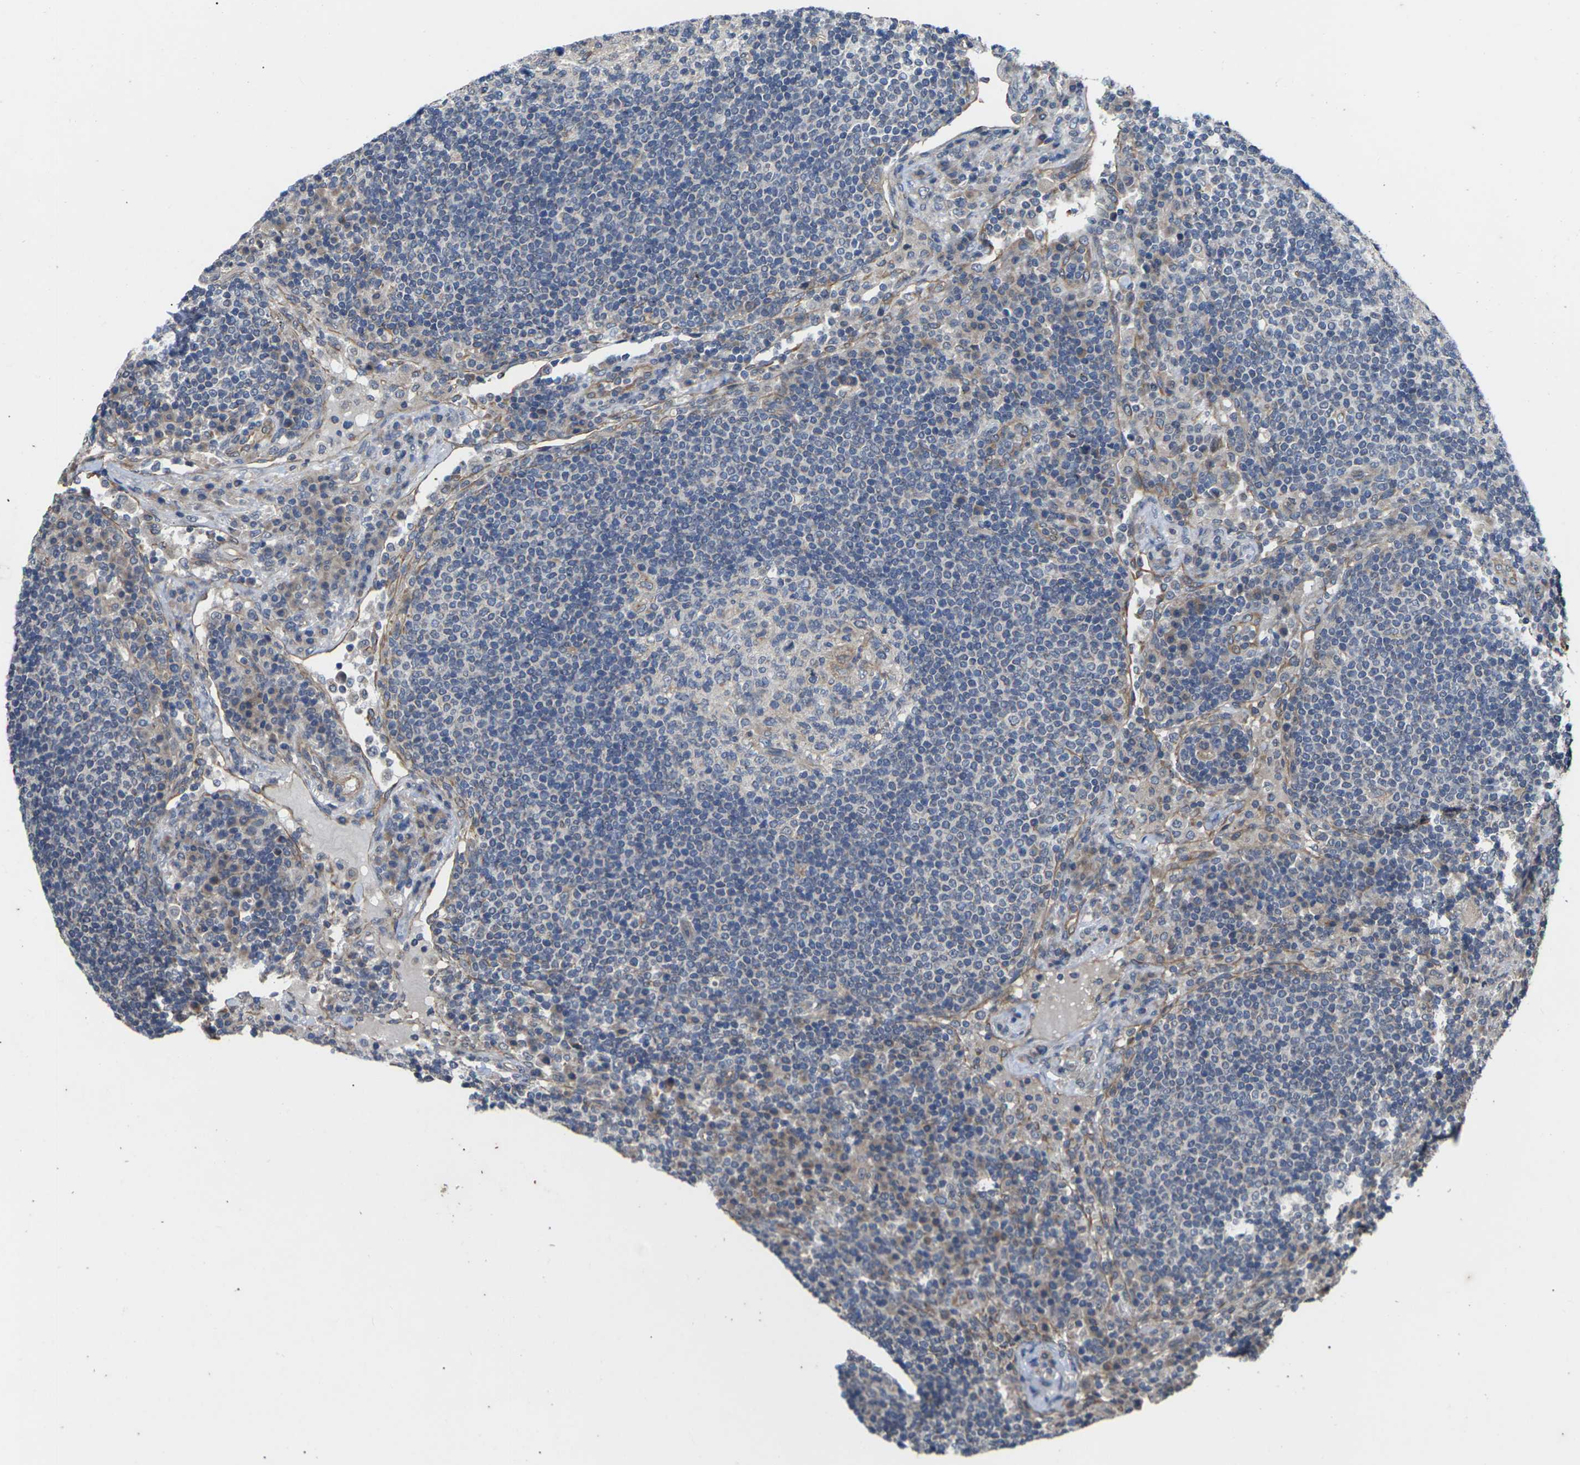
{"staining": {"intensity": "weak", "quantity": "<25%", "location": "cytoplasmic/membranous"}, "tissue": "lymph node", "cell_type": "Germinal center cells", "image_type": "normal", "snomed": [{"axis": "morphology", "description": "Normal tissue, NOS"}, {"axis": "topography", "description": "Lymph node"}], "caption": "High magnification brightfield microscopy of normal lymph node stained with DAB (brown) and counterstained with hematoxylin (blue): germinal center cells show no significant staining.", "gene": "DKK2", "patient": {"sex": "female", "age": 53}}